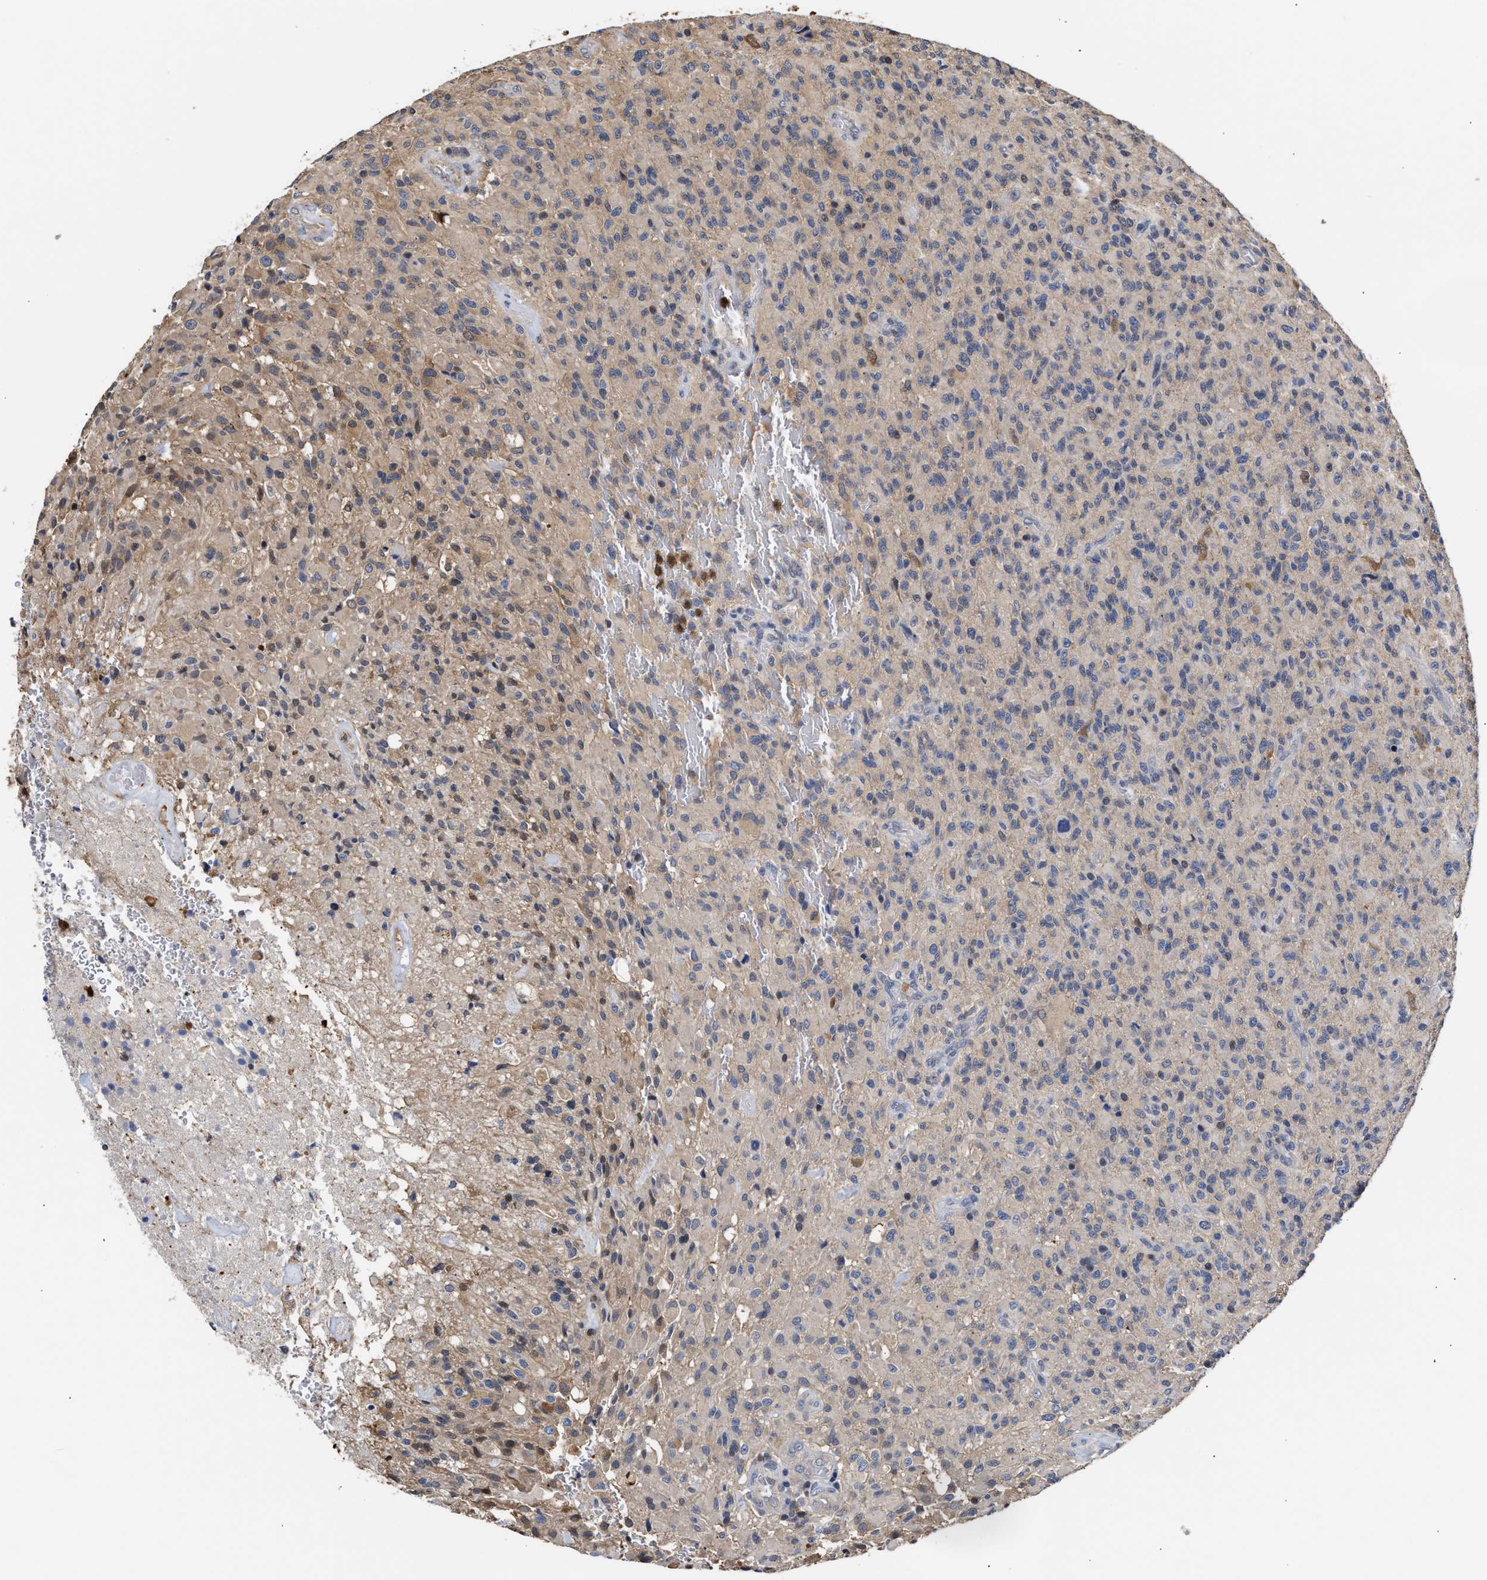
{"staining": {"intensity": "weak", "quantity": "<25%", "location": "cytoplasmic/membranous"}, "tissue": "glioma", "cell_type": "Tumor cells", "image_type": "cancer", "snomed": [{"axis": "morphology", "description": "Glioma, malignant, High grade"}, {"axis": "topography", "description": "Brain"}], "caption": "Immunohistochemical staining of human glioma exhibits no significant staining in tumor cells. (Stains: DAB (3,3'-diaminobenzidine) IHC with hematoxylin counter stain, Microscopy: brightfield microscopy at high magnification).", "gene": "KLHDC1", "patient": {"sex": "male", "age": 71}}